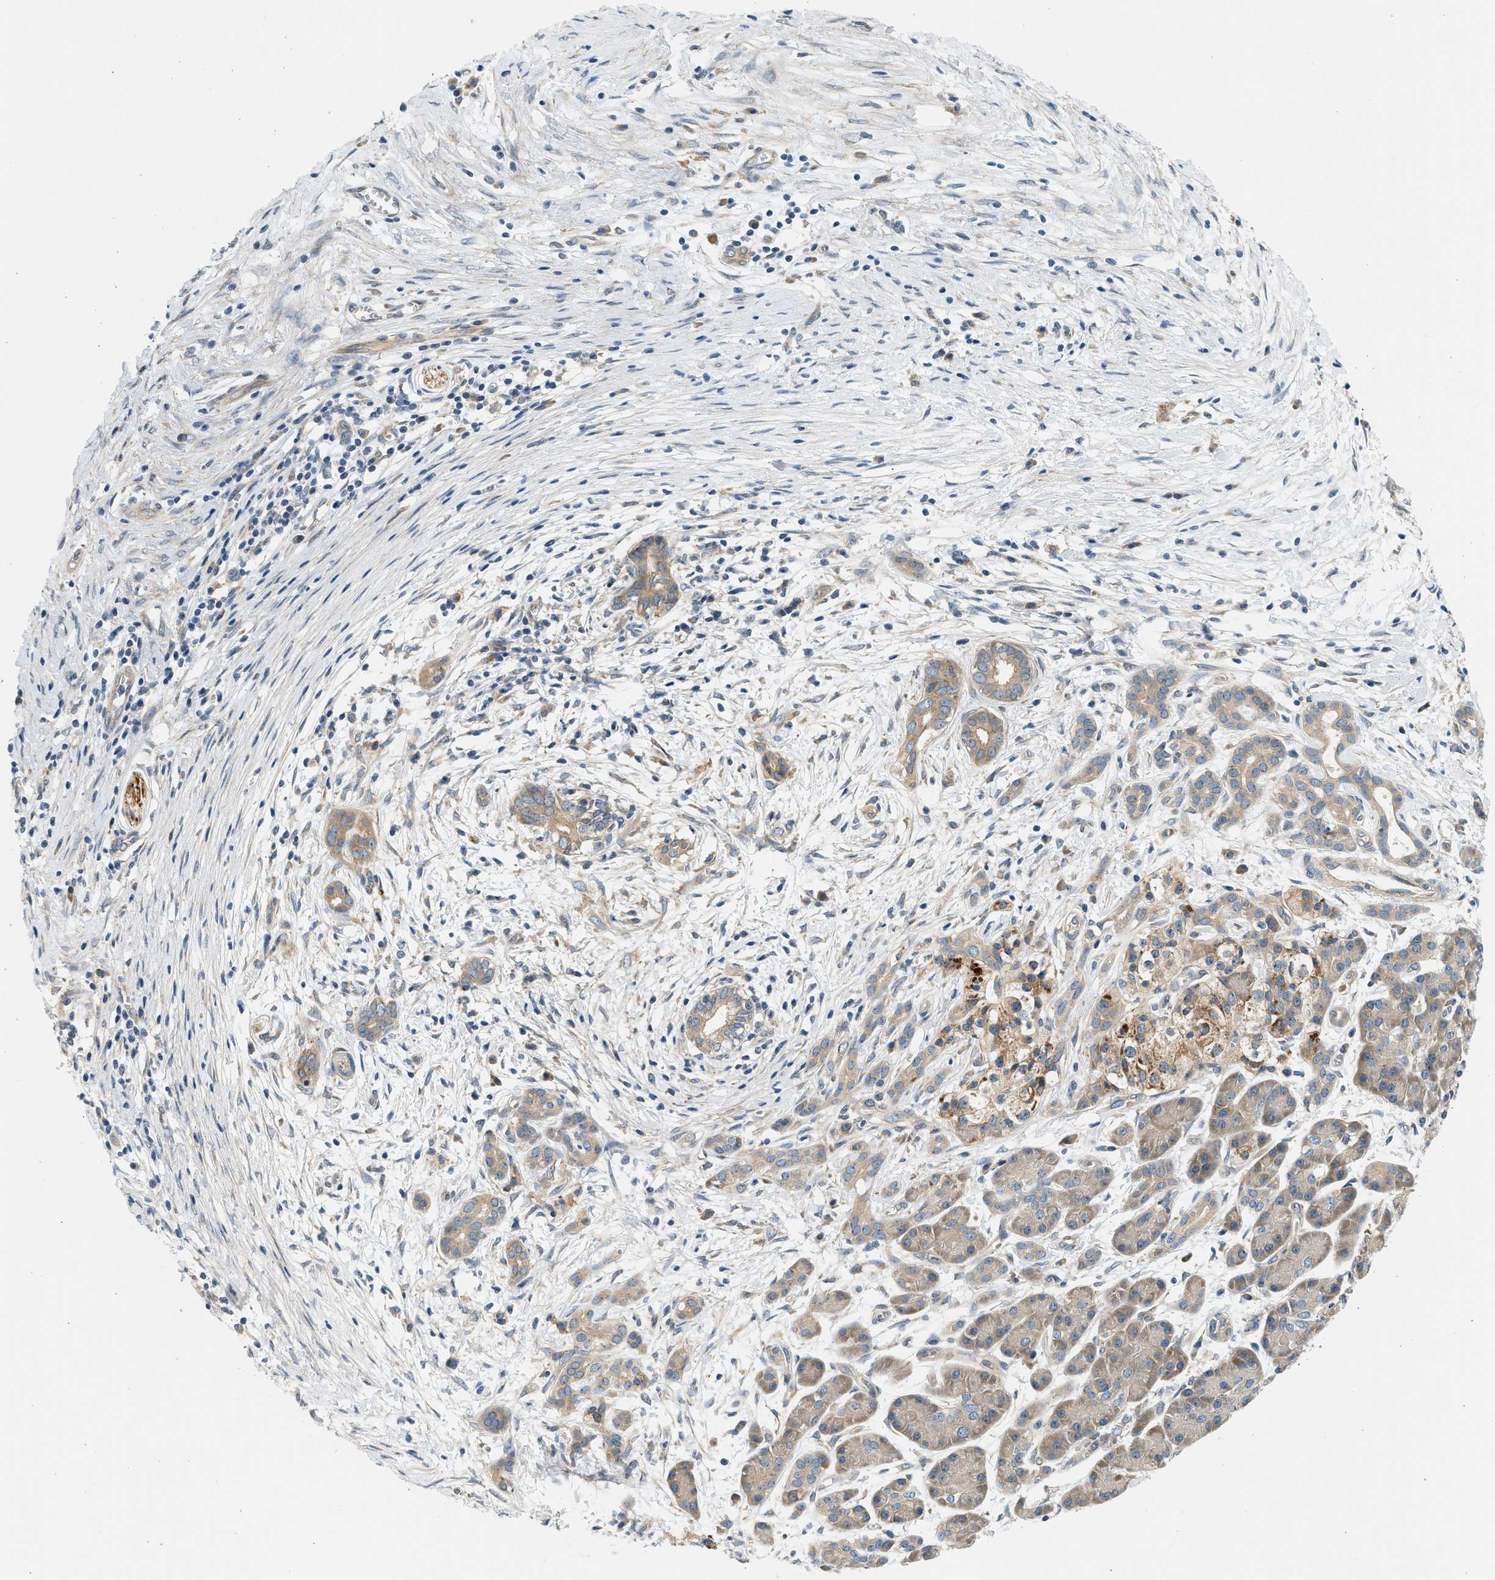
{"staining": {"intensity": "weak", "quantity": ">75%", "location": "cytoplasmic/membranous"}, "tissue": "pancreatic cancer", "cell_type": "Tumor cells", "image_type": "cancer", "snomed": [{"axis": "morphology", "description": "Adenocarcinoma, NOS"}, {"axis": "topography", "description": "Pancreas"}], "caption": "Tumor cells demonstrate low levels of weak cytoplasmic/membranous staining in approximately >75% of cells in adenocarcinoma (pancreatic). The staining is performed using DAB brown chromogen to label protein expression. The nuclei are counter-stained blue using hematoxylin.", "gene": "KDELR2", "patient": {"sex": "female", "age": 70}}